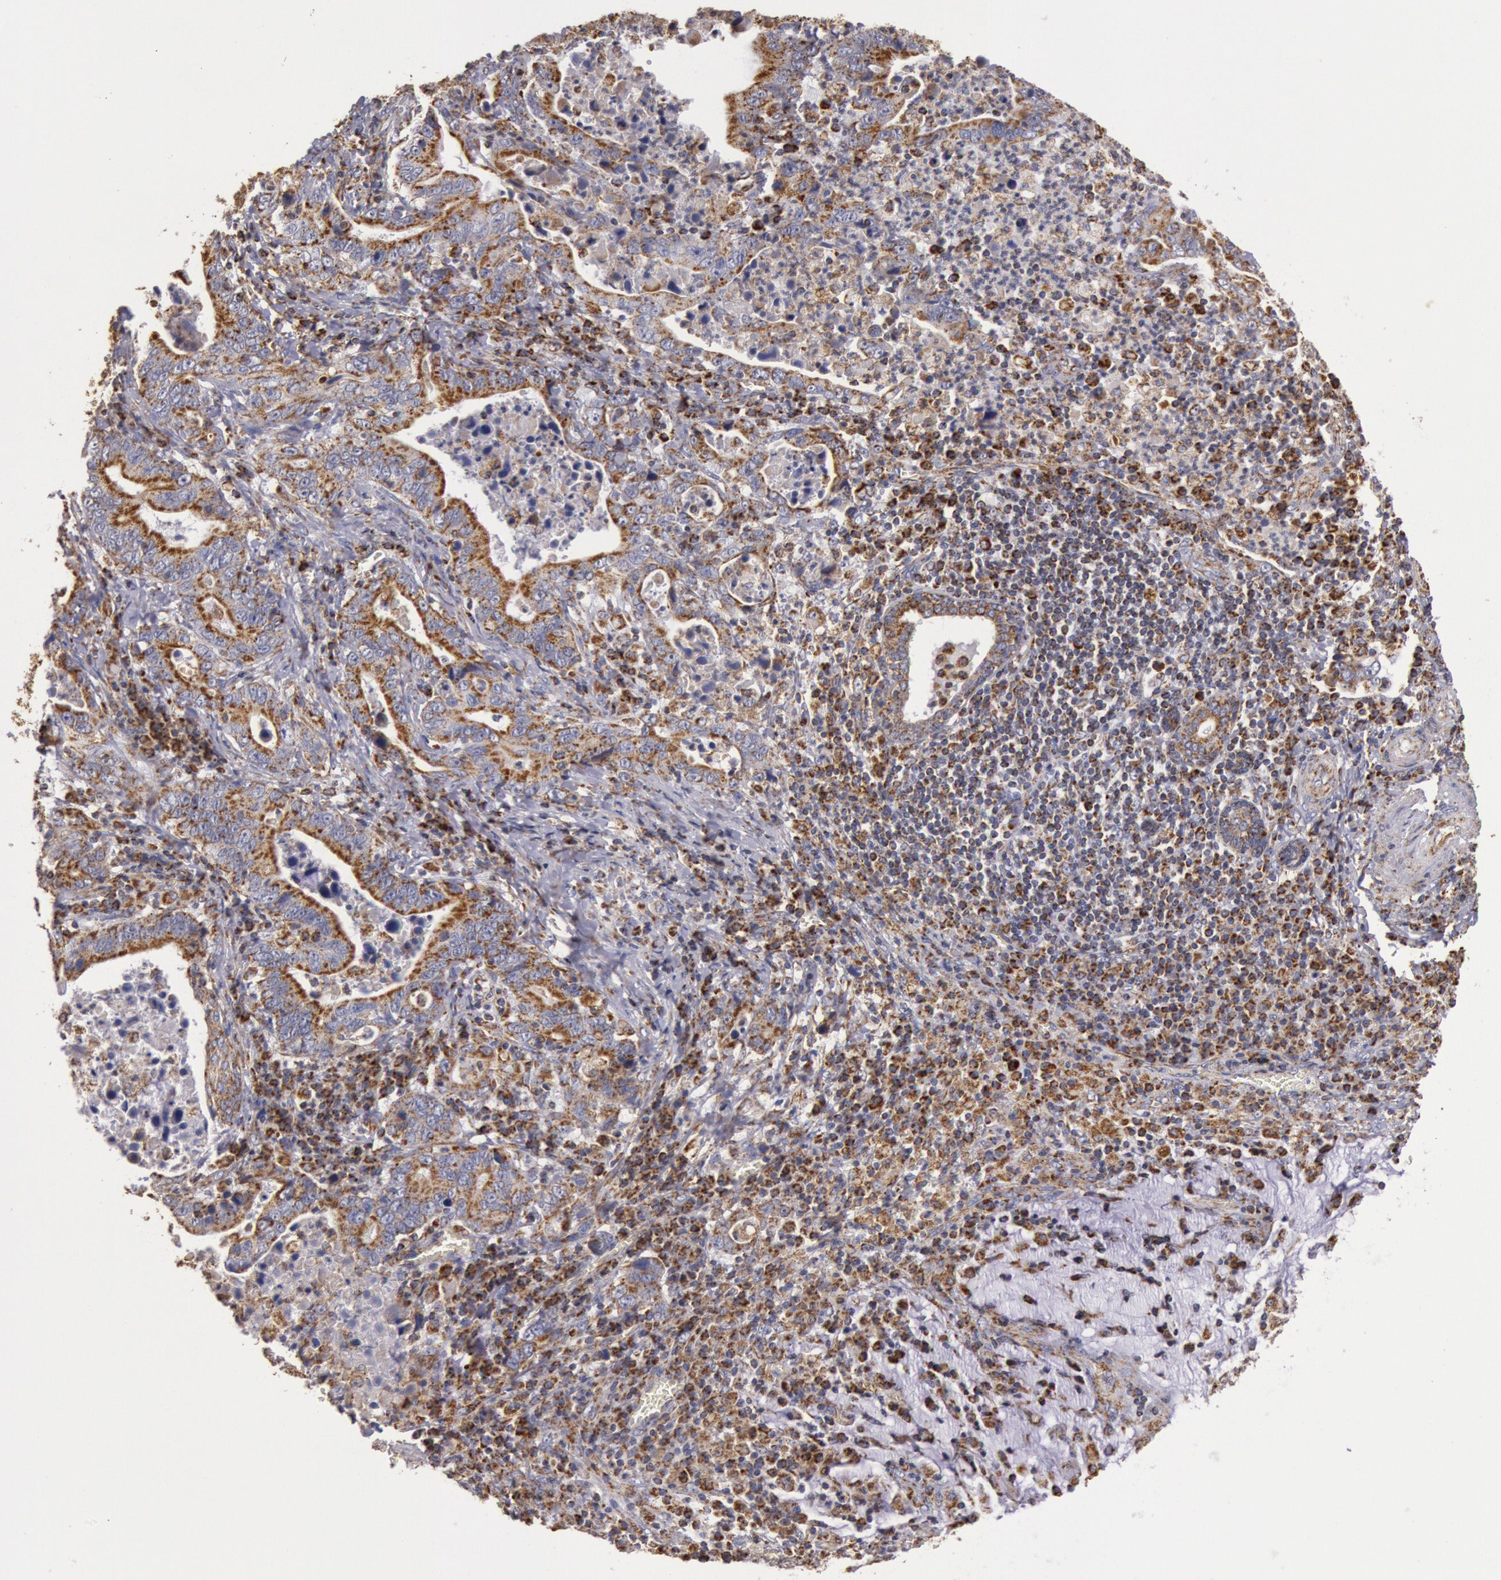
{"staining": {"intensity": "moderate", "quantity": ">75%", "location": "cytoplasmic/membranous"}, "tissue": "stomach cancer", "cell_type": "Tumor cells", "image_type": "cancer", "snomed": [{"axis": "morphology", "description": "Adenocarcinoma, NOS"}, {"axis": "topography", "description": "Stomach, upper"}], "caption": "Stomach cancer (adenocarcinoma) tissue exhibits moderate cytoplasmic/membranous expression in approximately >75% of tumor cells", "gene": "CYC1", "patient": {"sex": "male", "age": 63}}